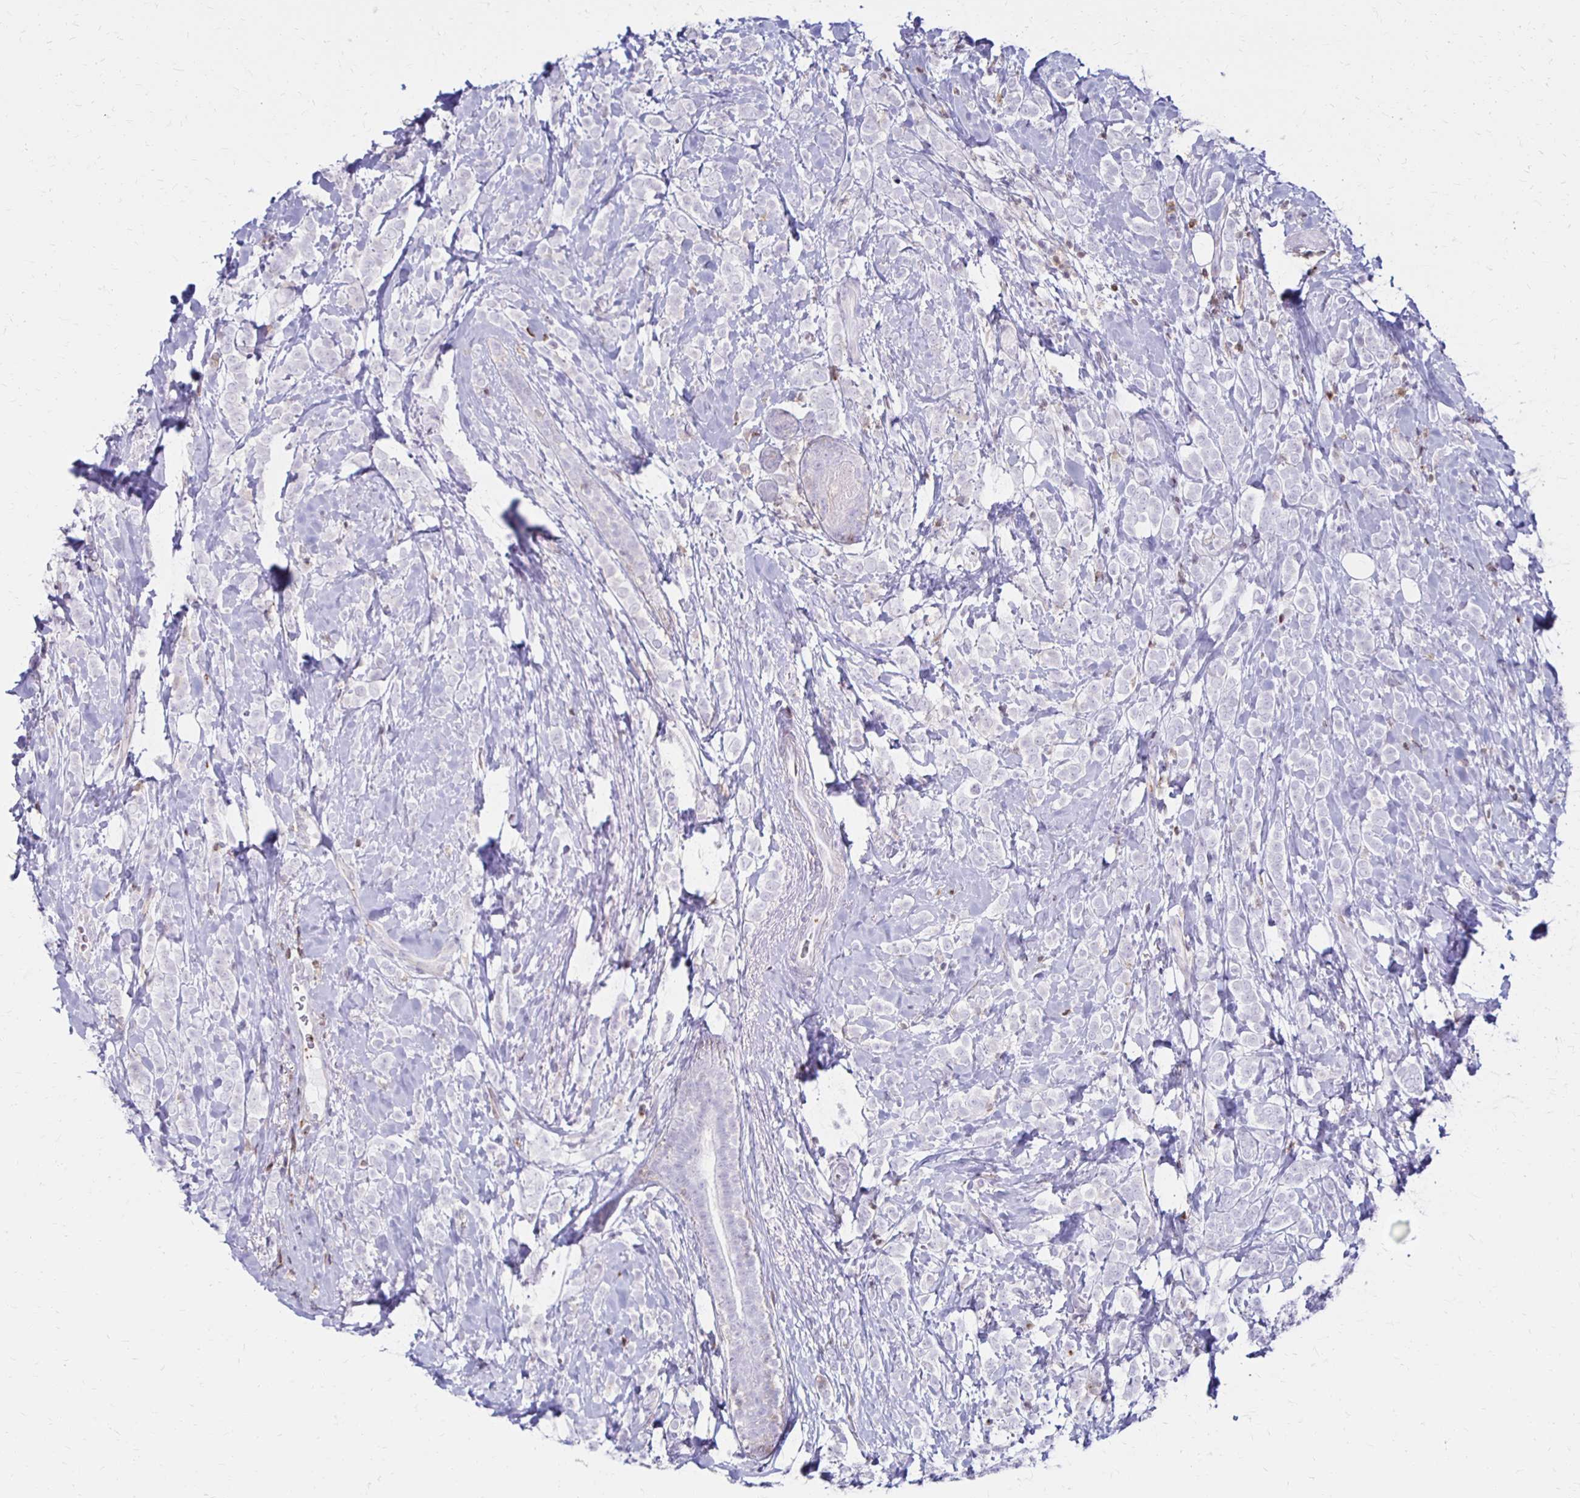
{"staining": {"intensity": "negative", "quantity": "none", "location": "none"}, "tissue": "breast cancer", "cell_type": "Tumor cells", "image_type": "cancer", "snomed": [{"axis": "morphology", "description": "Lobular carcinoma"}, {"axis": "topography", "description": "Breast"}], "caption": "An image of human breast cancer is negative for staining in tumor cells. (DAB (3,3'-diaminobenzidine) immunohistochemistry visualized using brightfield microscopy, high magnification).", "gene": "CCL21", "patient": {"sex": "female", "age": 49}}